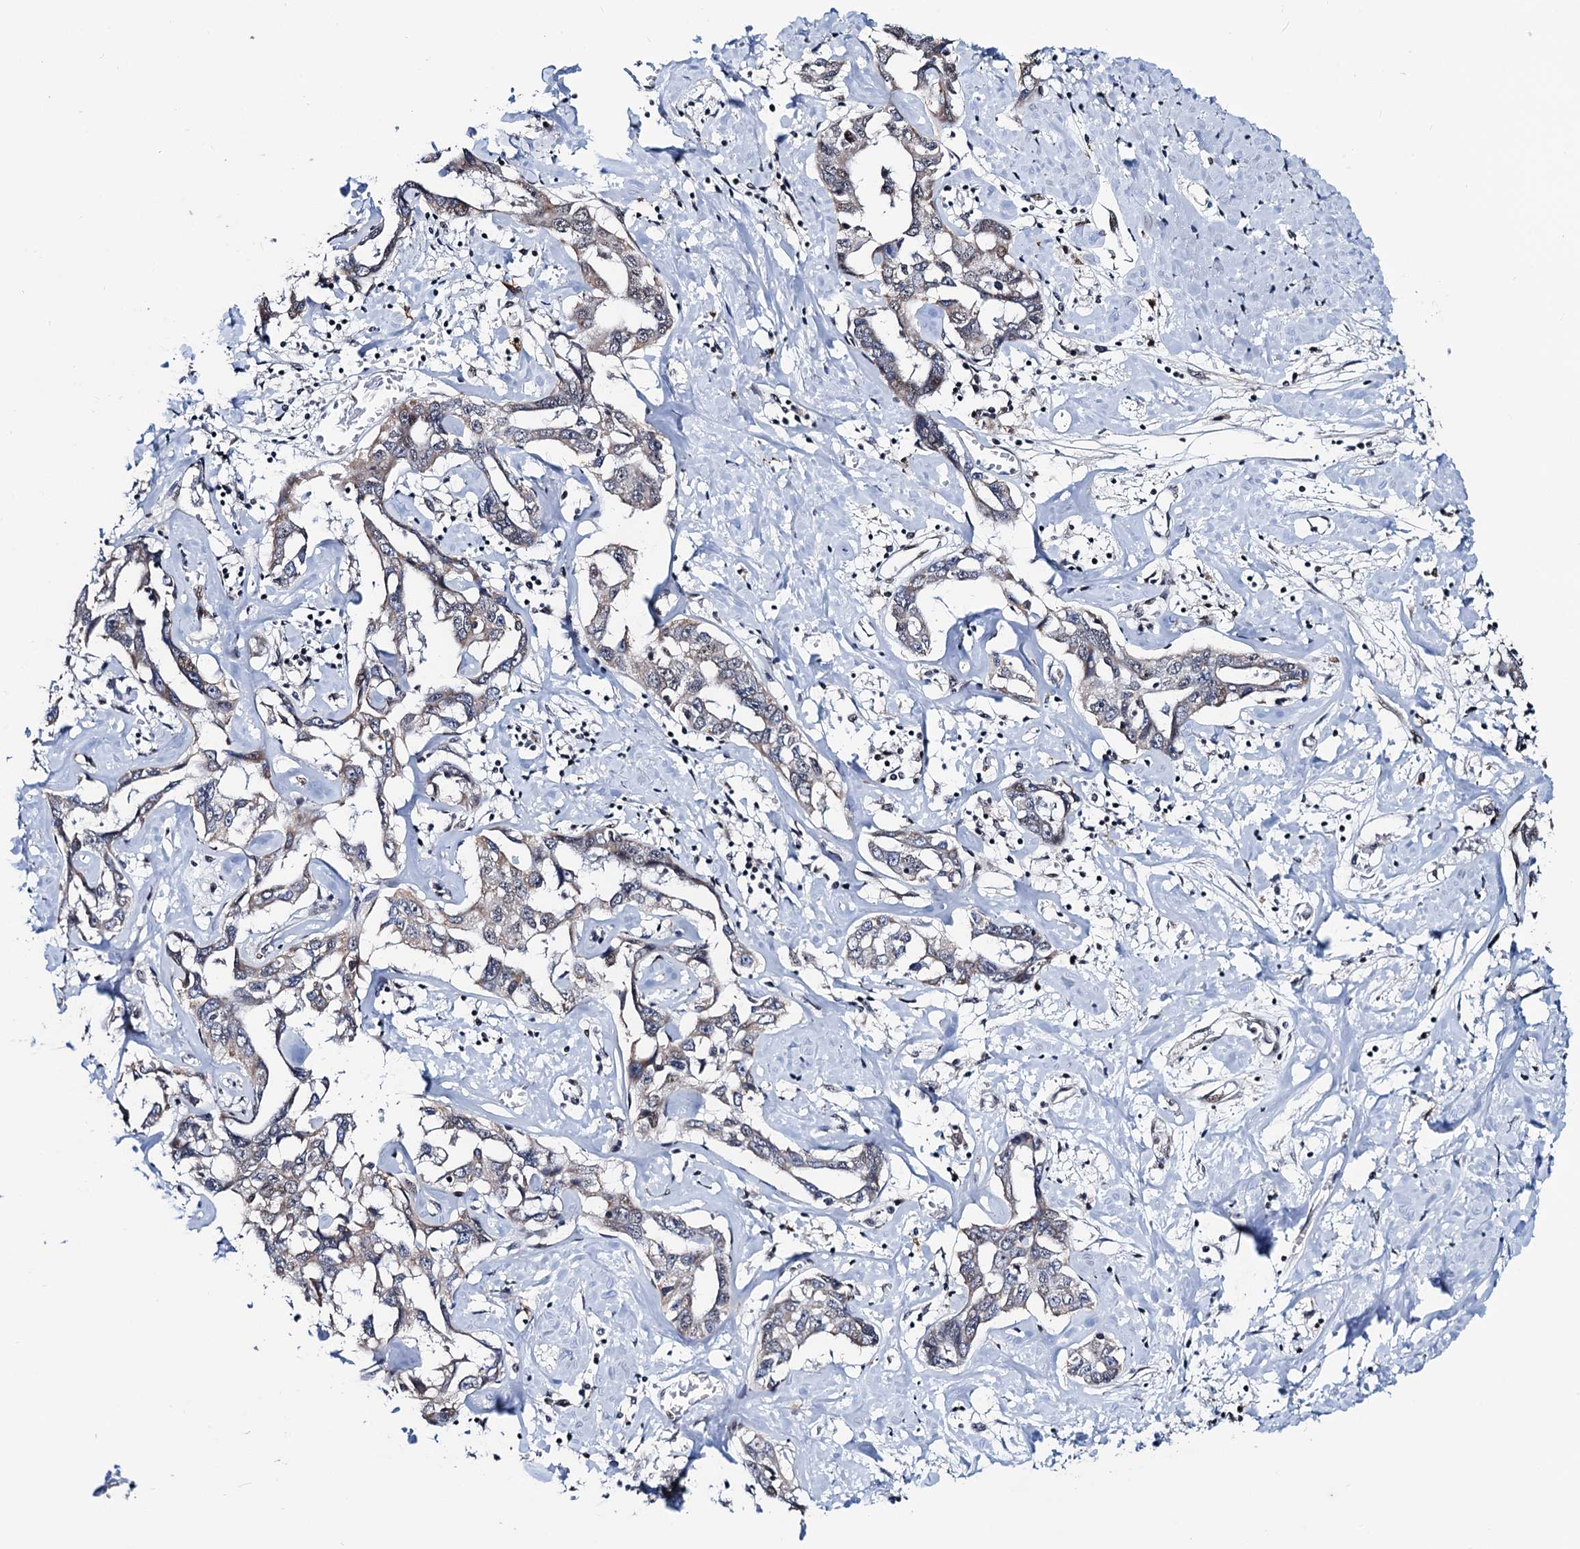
{"staining": {"intensity": "negative", "quantity": "none", "location": "none"}, "tissue": "liver cancer", "cell_type": "Tumor cells", "image_type": "cancer", "snomed": [{"axis": "morphology", "description": "Cholangiocarcinoma"}, {"axis": "topography", "description": "Liver"}], "caption": "Photomicrograph shows no protein expression in tumor cells of liver cholangiocarcinoma tissue. (Immunohistochemistry, brightfield microscopy, high magnification).", "gene": "FAM222A", "patient": {"sex": "male", "age": 59}}